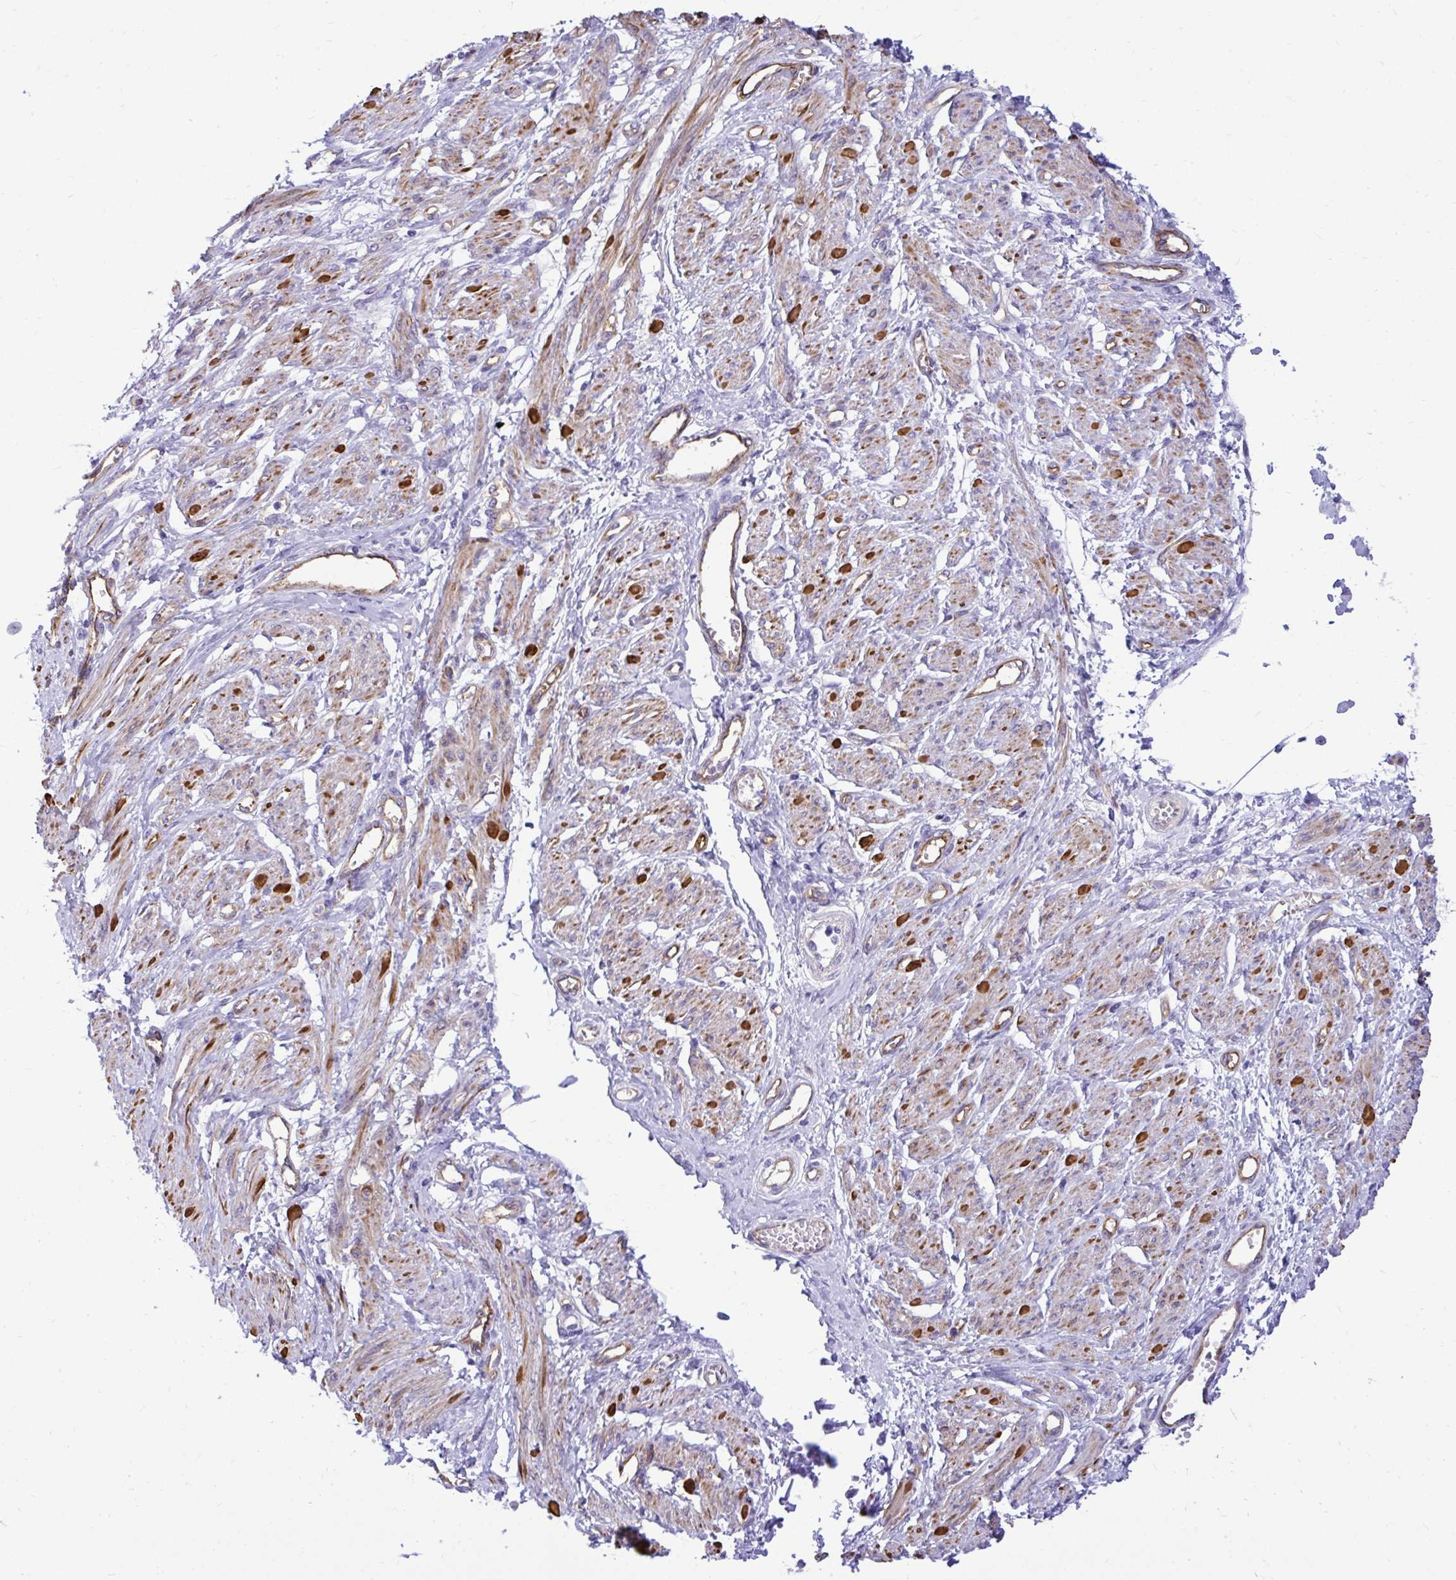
{"staining": {"intensity": "moderate", "quantity": ">75%", "location": "cytoplasmic/membranous"}, "tissue": "smooth muscle", "cell_type": "Smooth muscle cells", "image_type": "normal", "snomed": [{"axis": "morphology", "description": "Normal tissue, NOS"}, {"axis": "topography", "description": "Smooth muscle"}, {"axis": "topography", "description": "Uterus"}], "caption": "This image shows immunohistochemistry staining of unremarkable smooth muscle, with medium moderate cytoplasmic/membranous expression in approximately >75% of smooth muscle cells.", "gene": "ABCG2", "patient": {"sex": "female", "age": 39}}